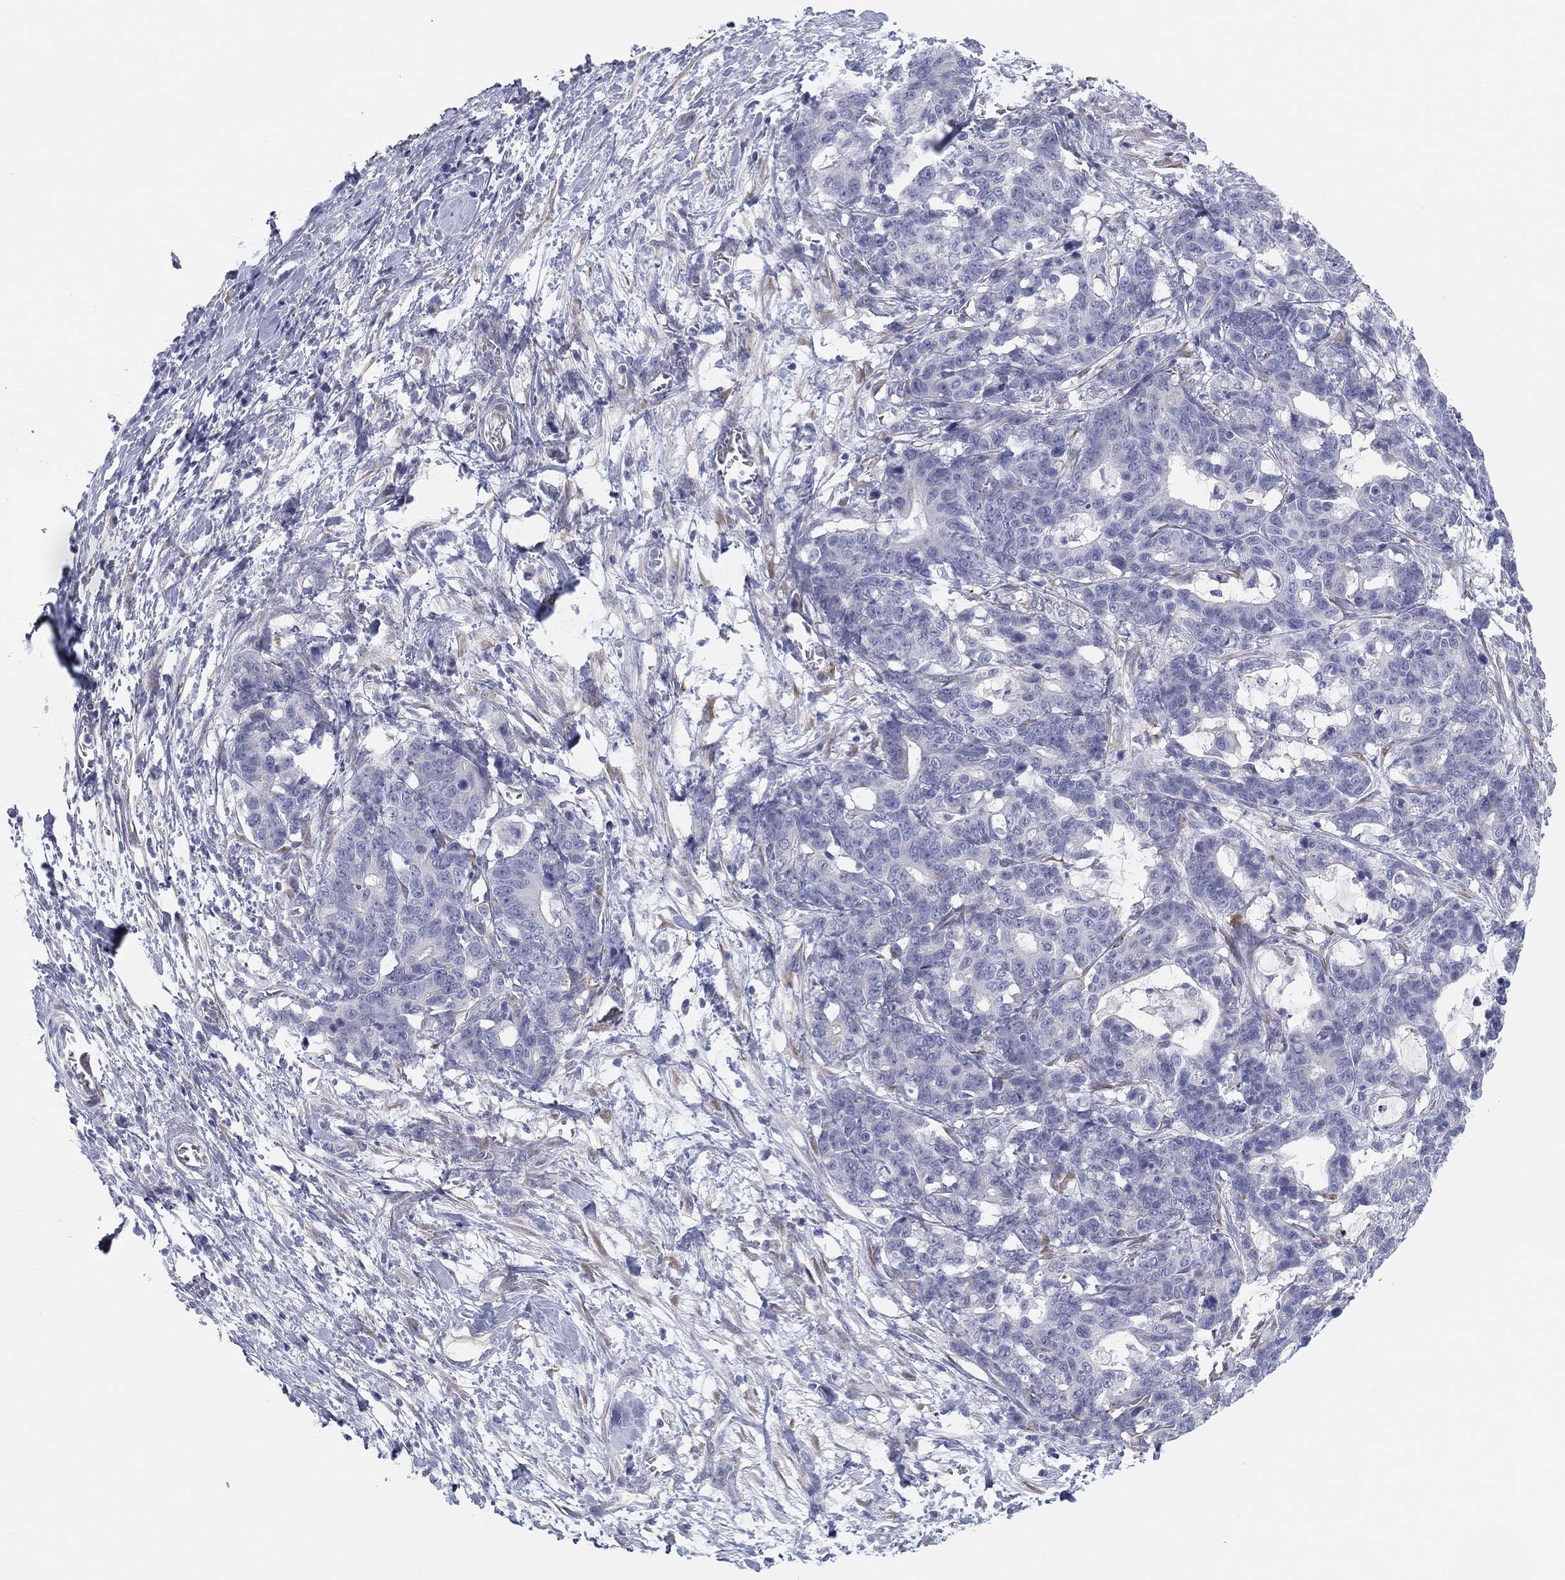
{"staining": {"intensity": "negative", "quantity": "none", "location": "none"}, "tissue": "stomach cancer", "cell_type": "Tumor cells", "image_type": "cancer", "snomed": [{"axis": "morphology", "description": "Normal tissue, NOS"}, {"axis": "morphology", "description": "Adenocarcinoma, NOS"}, {"axis": "topography", "description": "Stomach"}], "caption": "Stomach cancer stained for a protein using immunohistochemistry reveals no expression tumor cells.", "gene": "MLF1", "patient": {"sex": "female", "age": 64}}